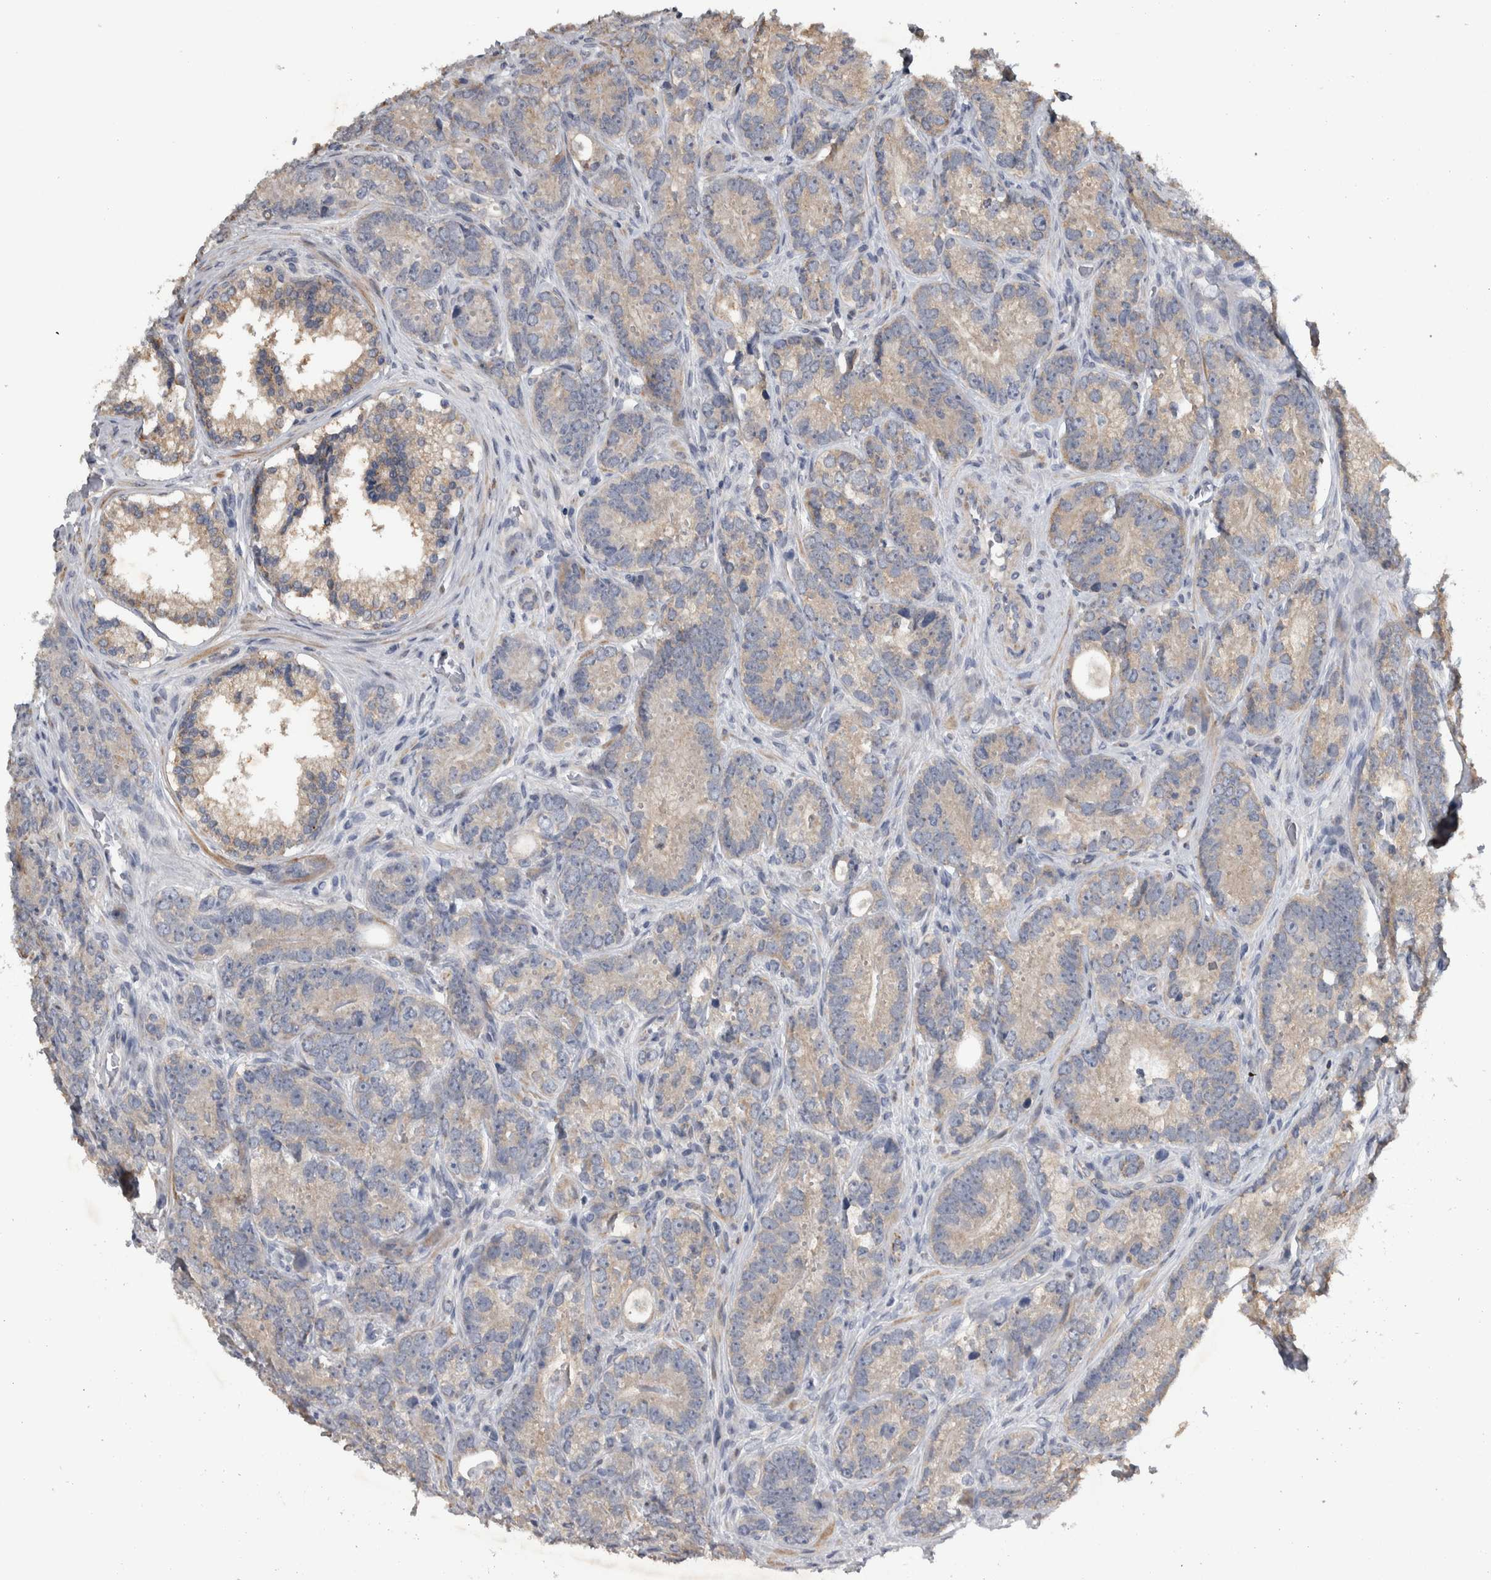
{"staining": {"intensity": "weak", "quantity": "25%-75%", "location": "cytoplasmic/membranous"}, "tissue": "prostate cancer", "cell_type": "Tumor cells", "image_type": "cancer", "snomed": [{"axis": "morphology", "description": "Adenocarcinoma, High grade"}, {"axis": "topography", "description": "Prostate"}], "caption": "Weak cytoplasmic/membranous expression is seen in approximately 25%-75% of tumor cells in high-grade adenocarcinoma (prostate).", "gene": "NT5C2", "patient": {"sex": "male", "age": 56}}